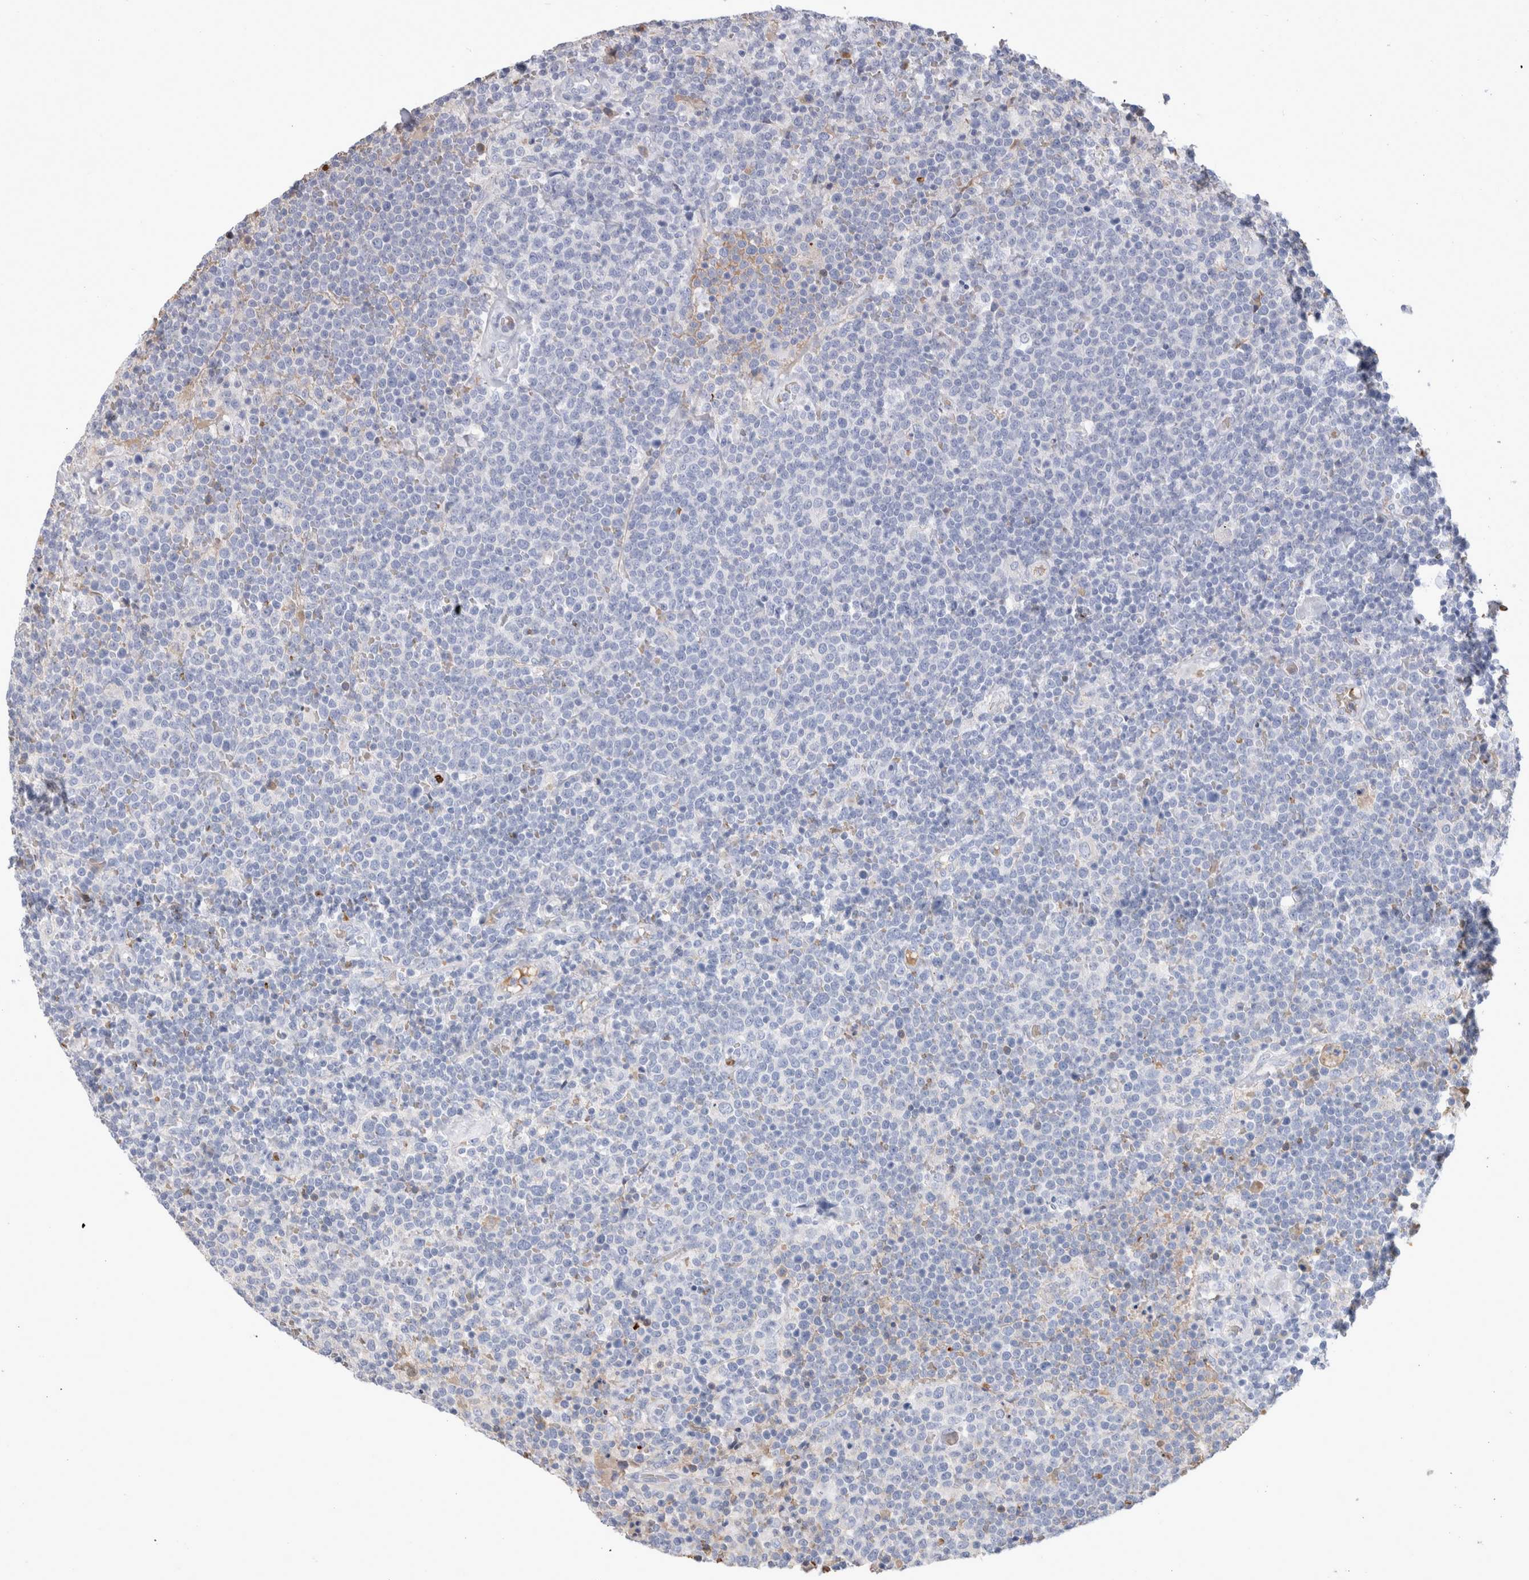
{"staining": {"intensity": "negative", "quantity": "none", "location": "none"}, "tissue": "lymphoma", "cell_type": "Tumor cells", "image_type": "cancer", "snomed": [{"axis": "morphology", "description": "Malignant lymphoma, non-Hodgkin's type, High grade"}, {"axis": "topography", "description": "Lymph node"}], "caption": "Immunohistochemistry of human malignant lymphoma, non-Hodgkin's type (high-grade) shows no staining in tumor cells.", "gene": "CA1", "patient": {"sex": "male", "age": 61}}